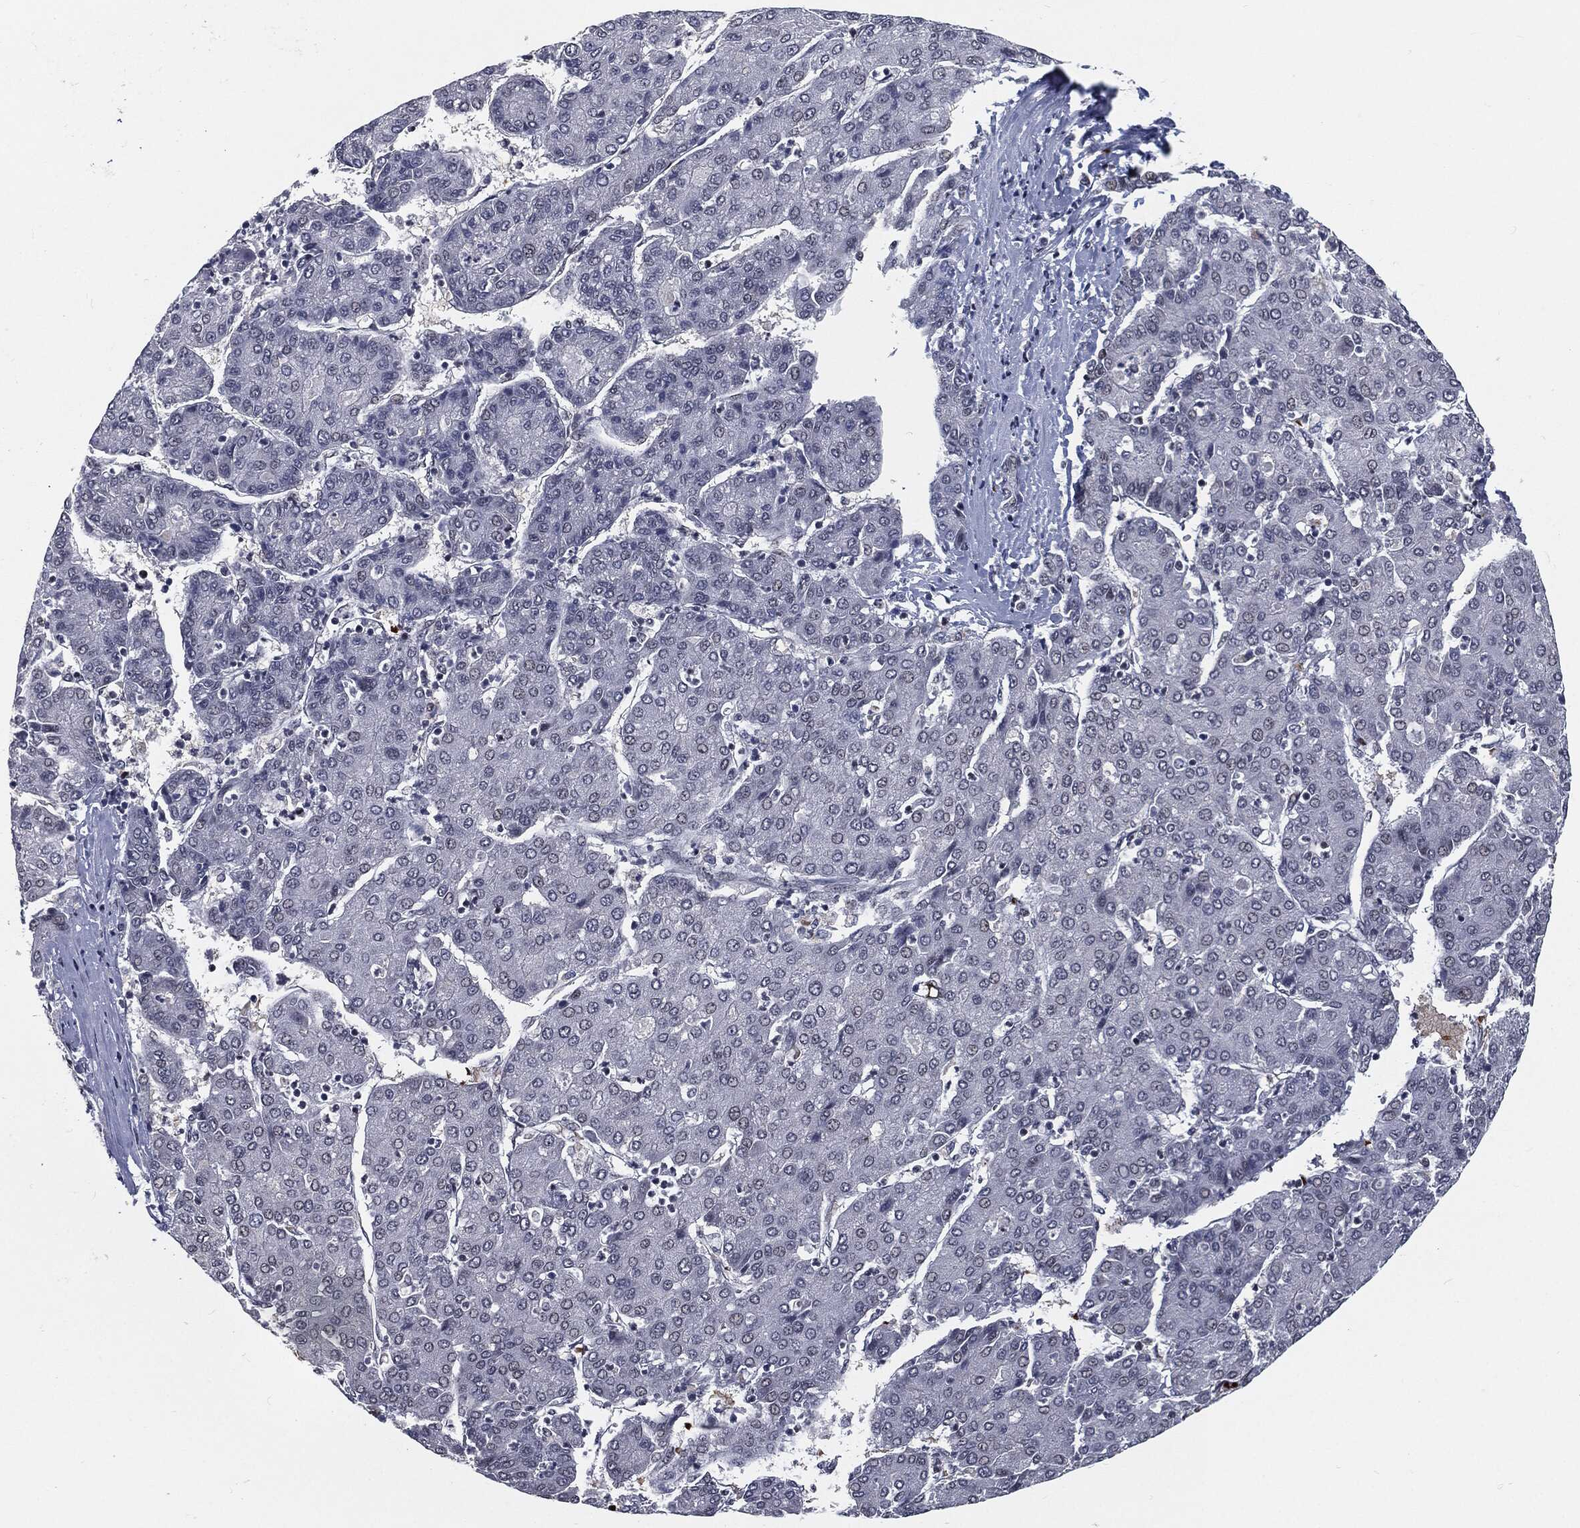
{"staining": {"intensity": "moderate", "quantity": "<25%", "location": "nuclear"}, "tissue": "liver cancer", "cell_type": "Tumor cells", "image_type": "cancer", "snomed": [{"axis": "morphology", "description": "Carcinoma, Hepatocellular, NOS"}, {"axis": "topography", "description": "Liver"}], "caption": "Hepatocellular carcinoma (liver) stained for a protein displays moderate nuclear positivity in tumor cells.", "gene": "ANXA1", "patient": {"sex": "male", "age": 65}}